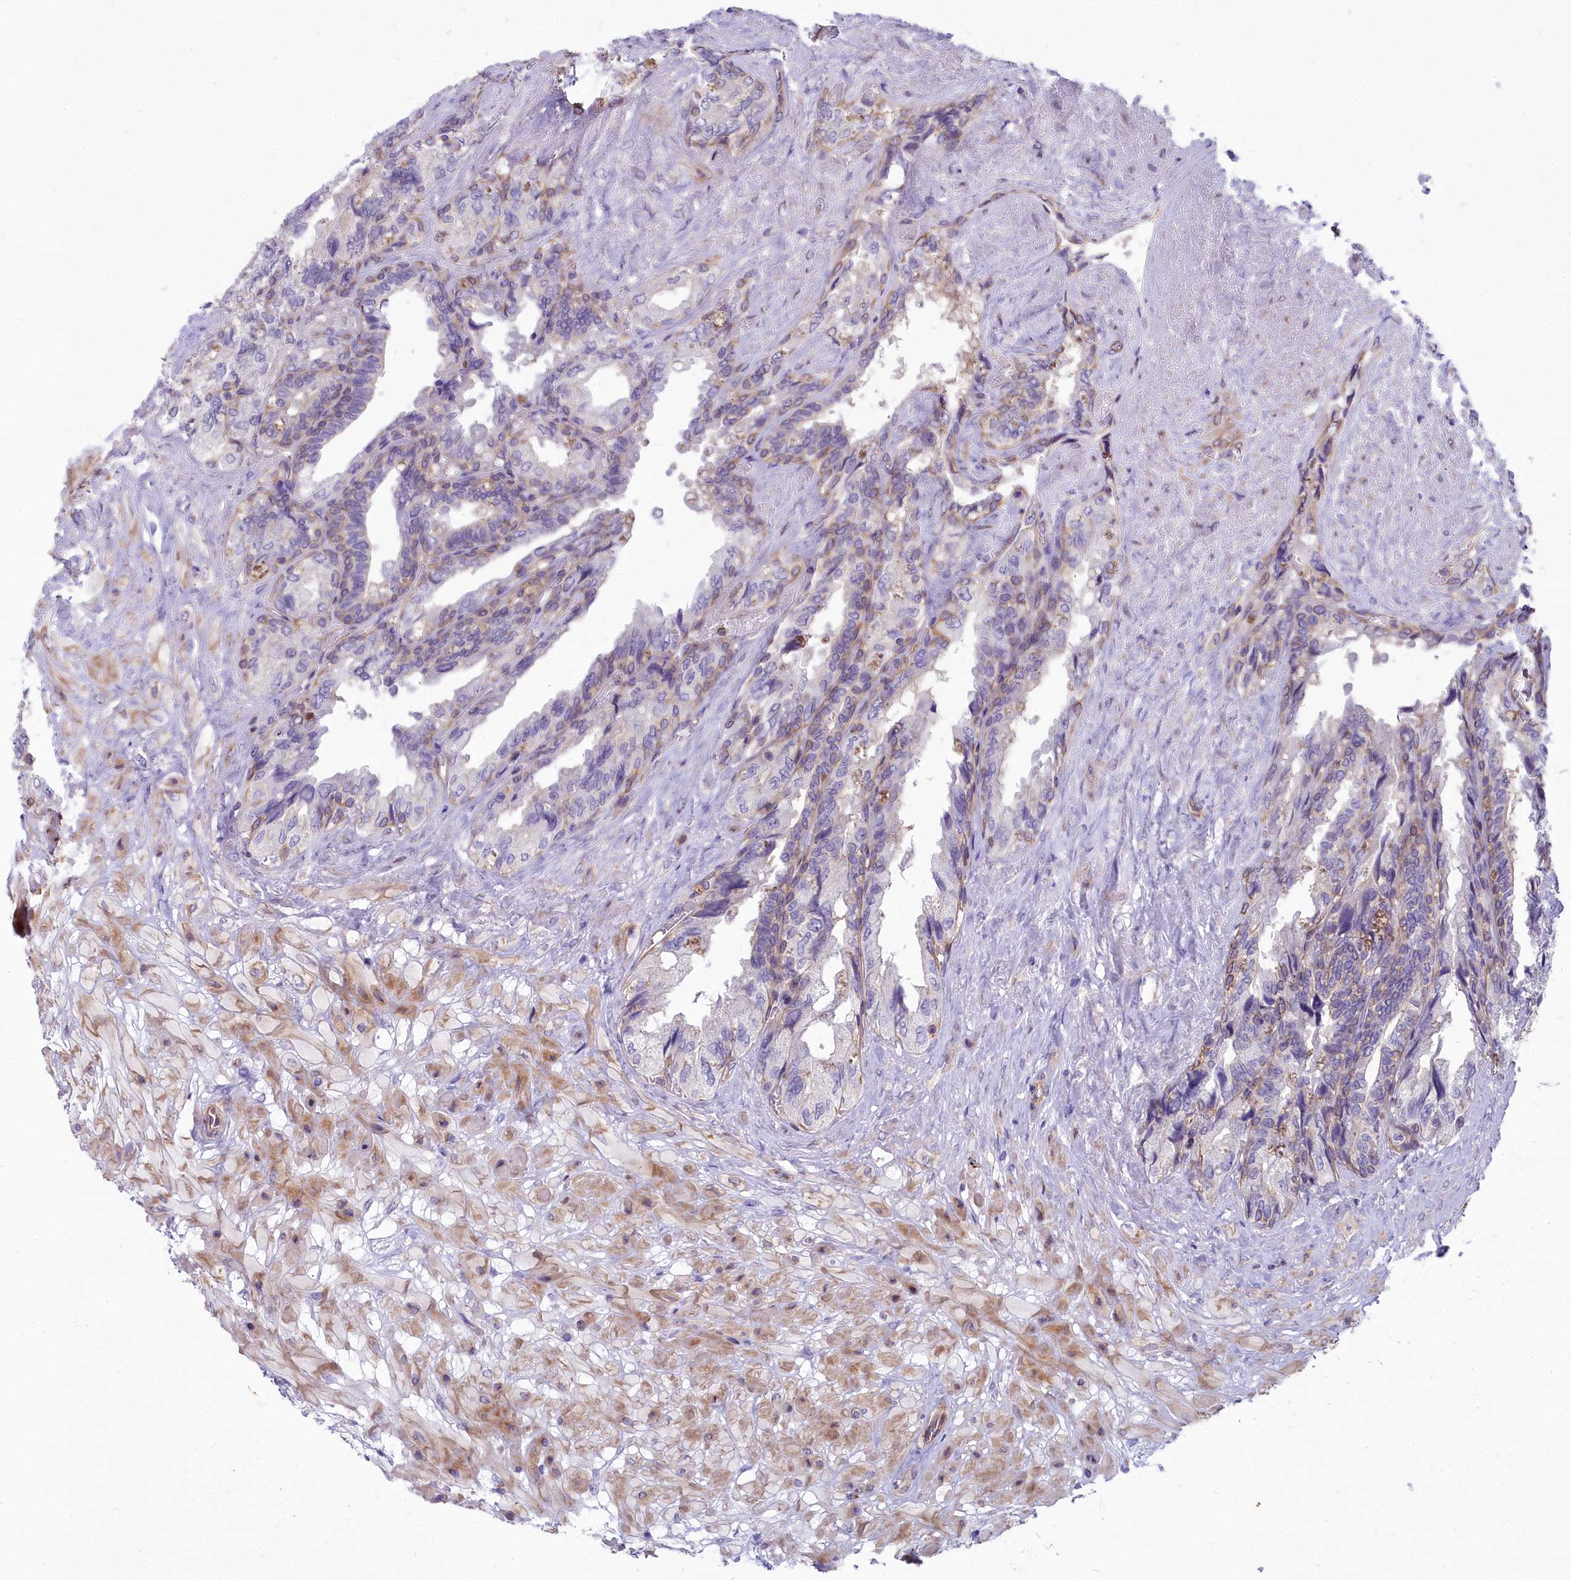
{"staining": {"intensity": "moderate", "quantity": "<25%", "location": "cytoplasmic/membranous"}, "tissue": "seminal vesicle", "cell_type": "Glandular cells", "image_type": "normal", "snomed": [{"axis": "morphology", "description": "Normal tissue, NOS"}, {"axis": "topography", "description": "Seminal veicle"}, {"axis": "topography", "description": "Peripheral nerve tissue"}], "caption": "This is an image of immunohistochemistry staining of normal seminal vesicle, which shows moderate staining in the cytoplasmic/membranous of glandular cells.", "gene": "HLA", "patient": {"sex": "male", "age": 60}}